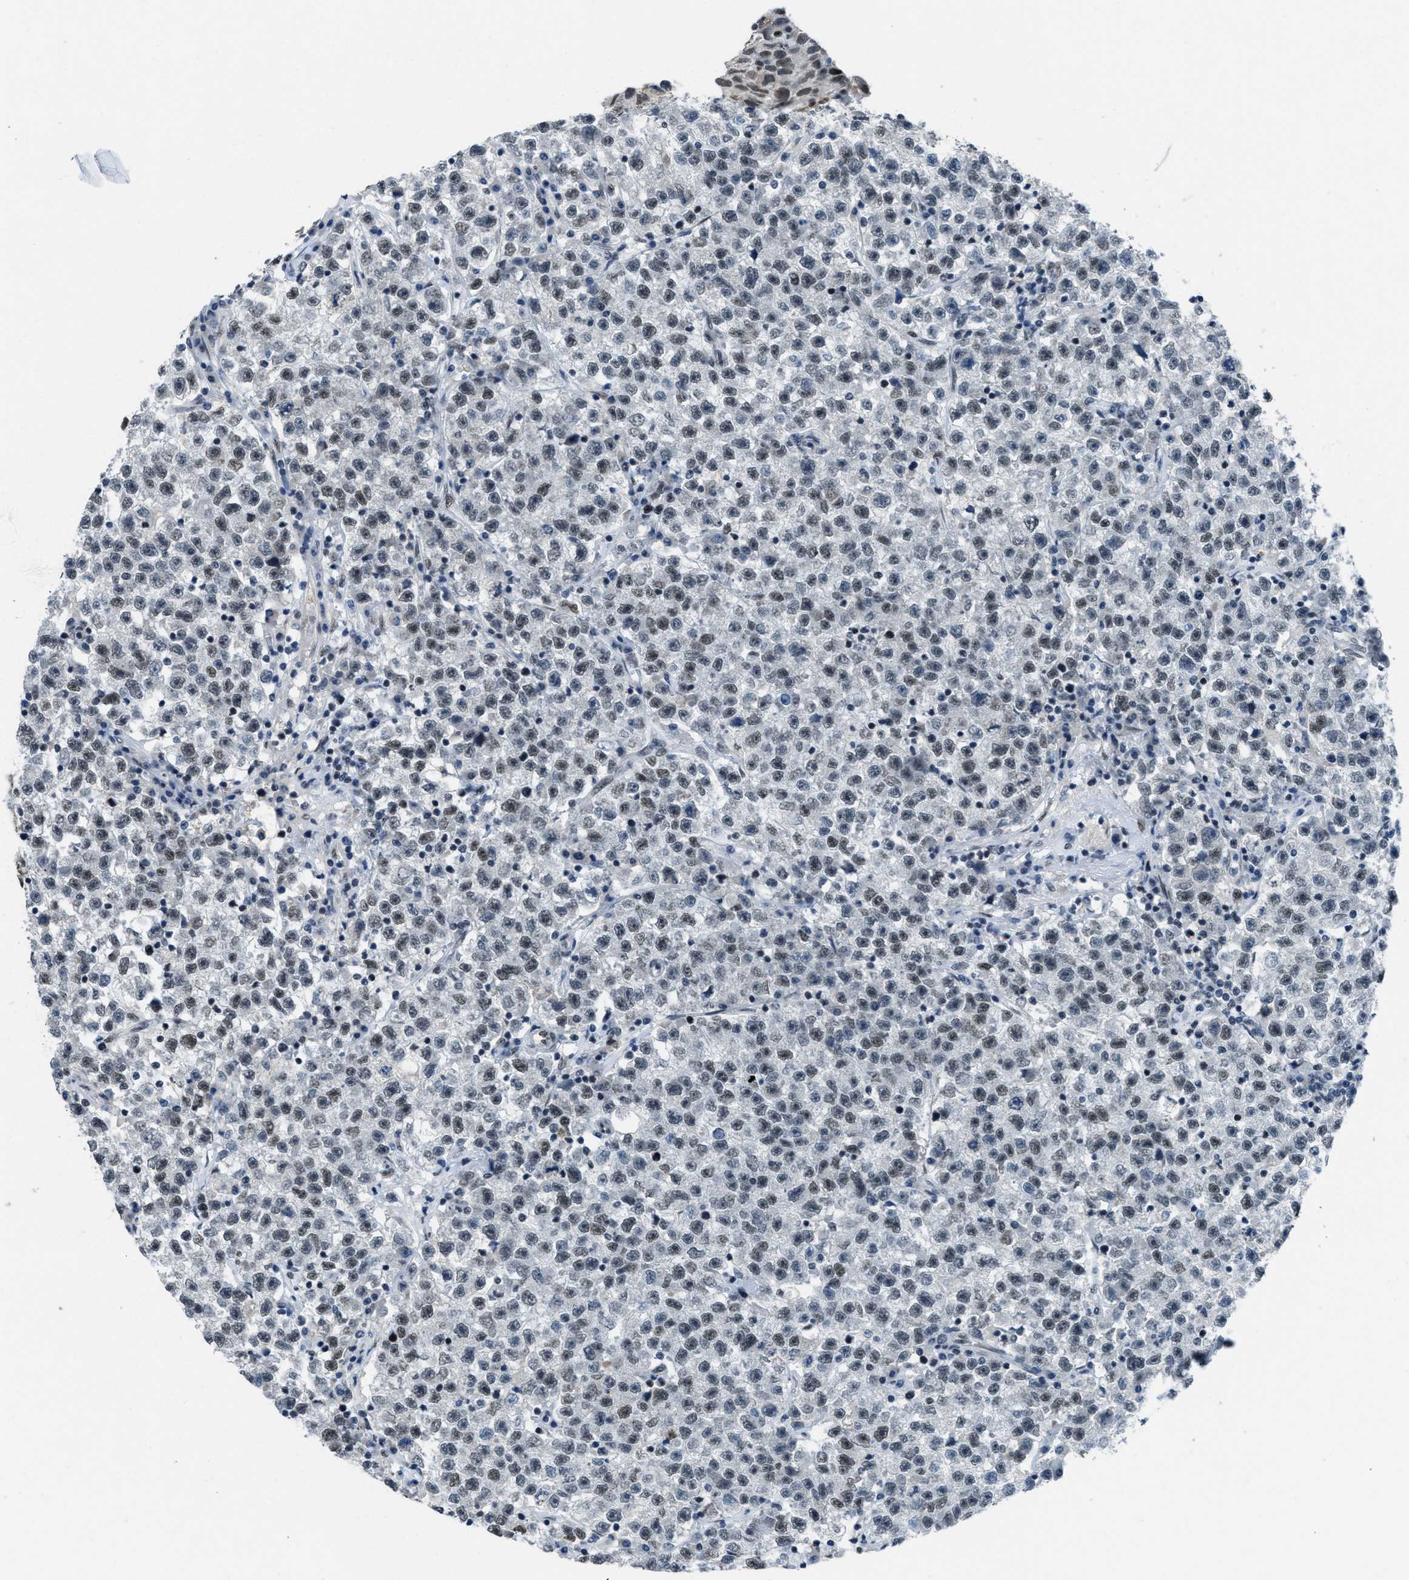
{"staining": {"intensity": "weak", "quantity": ">75%", "location": "nuclear"}, "tissue": "testis cancer", "cell_type": "Tumor cells", "image_type": "cancer", "snomed": [{"axis": "morphology", "description": "Seminoma, NOS"}, {"axis": "topography", "description": "Testis"}], "caption": "Testis cancer stained with immunohistochemistry (IHC) displays weak nuclear positivity in approximately >75% of tumor cells. (Stains: DAB (3,3'-diaminobenzidine) in brown, nuclei in blue, Microscopy: brightfield microscopy at high magnification).", "gene": "GATAD2B", "patient": {"sex": "male", "age": 22}}